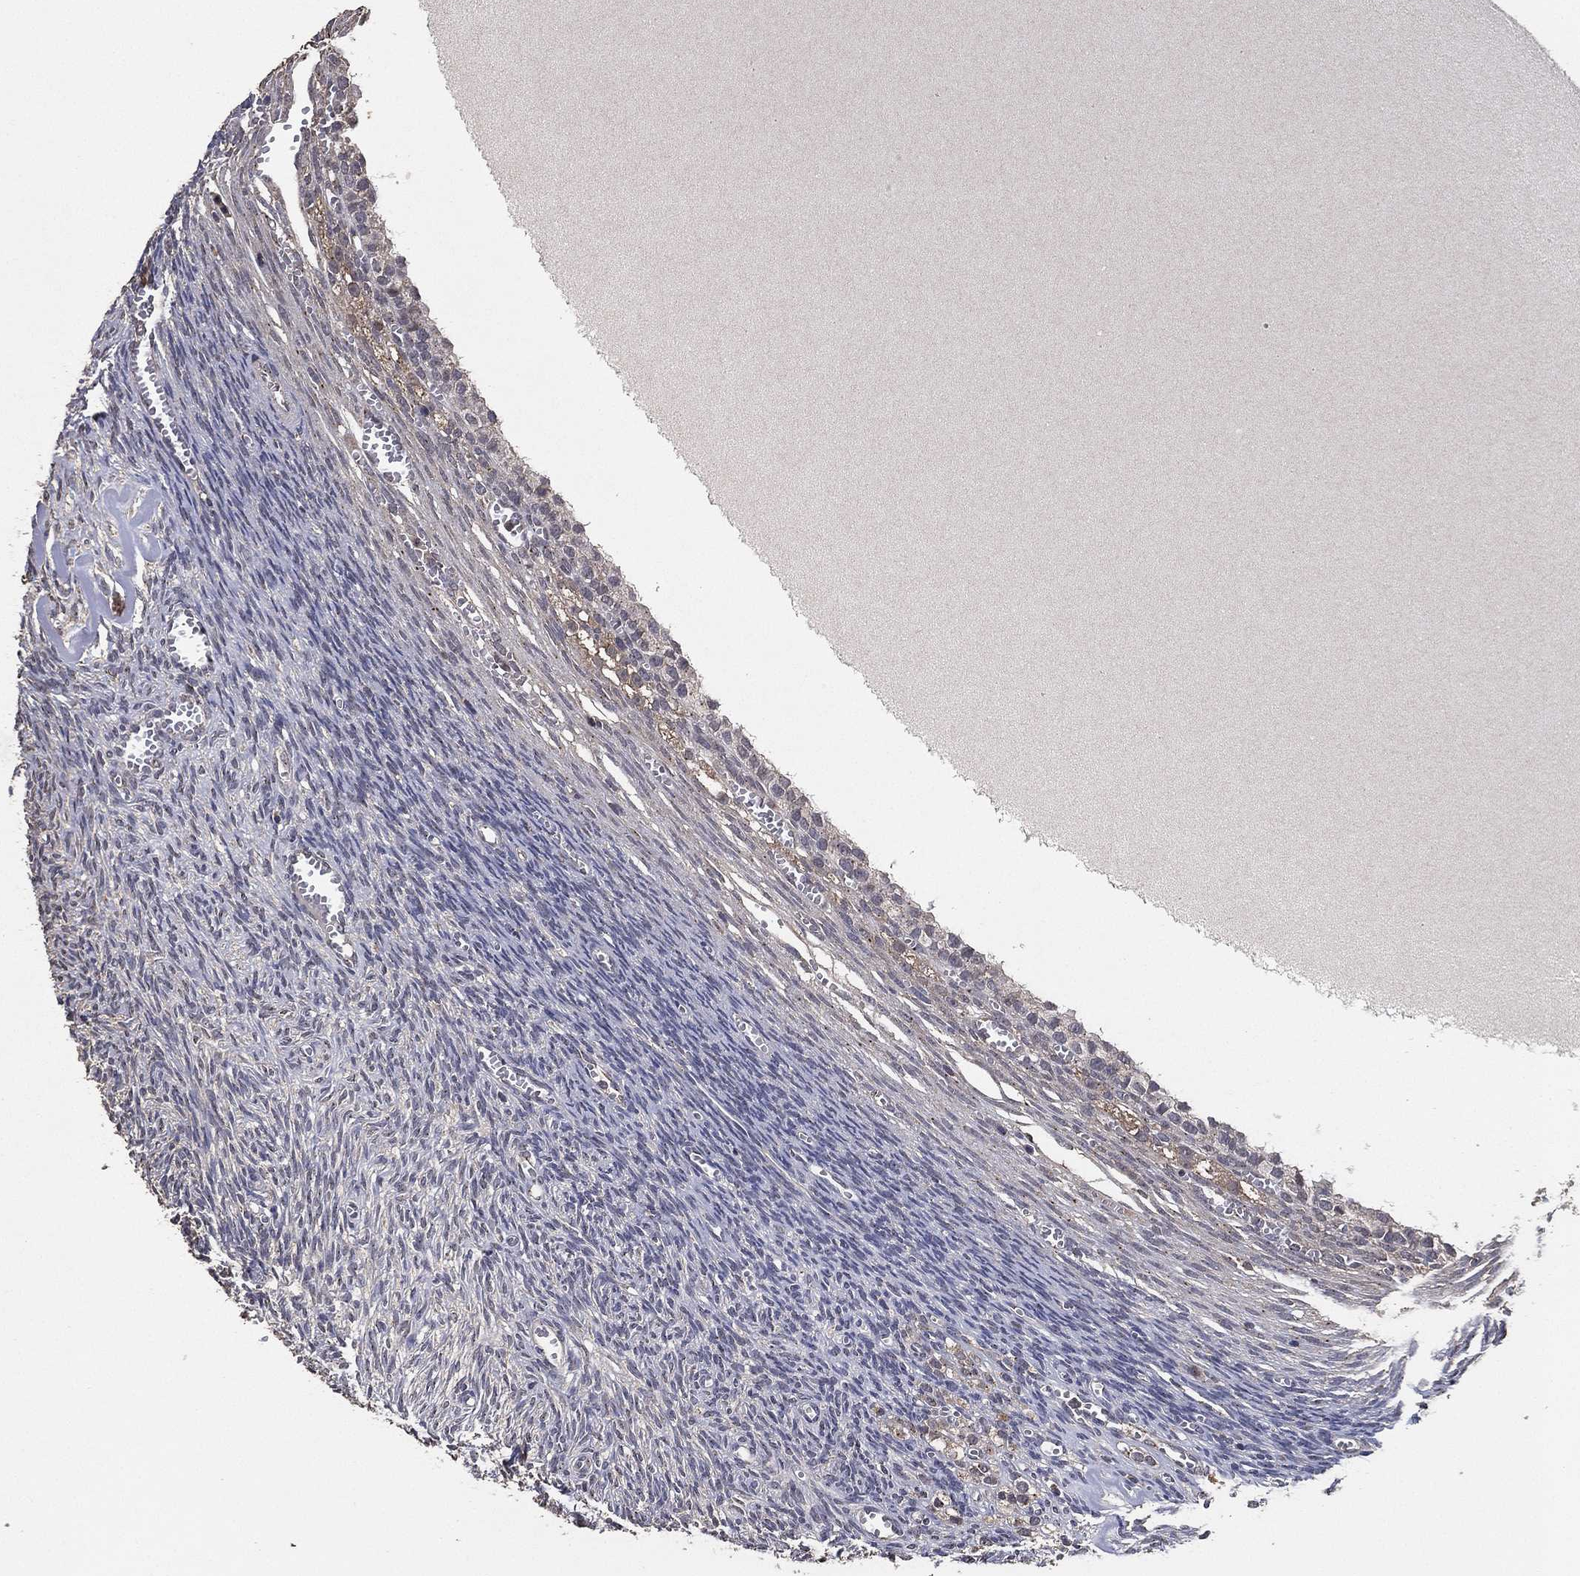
{"staining": {"intensity": "negative", "quantity": "none", "location": "none"}, "tissue": "ovary", "cell_type": "Follicle cells", "image_type": "normal", "snomed": [{"axis": "morphology", "description": "Normal tissue, NOS"}, {"axis": "topography", "description": "Ovary"}], "caption": "High magnification brightfield microscopy of benign ovary stained with DAB (3,3'-diaminobenzidine) (brown) and counterstained with hematoxylin (blue): follicle cells show no significant expression. (DAB (3,3'-diaminobenzidine) immunohistochemistry (IHC) visualized using brightfield microscopy, high magnification).", "gene": "PCNT", "patient": {"sex": "female", "age": 43}}